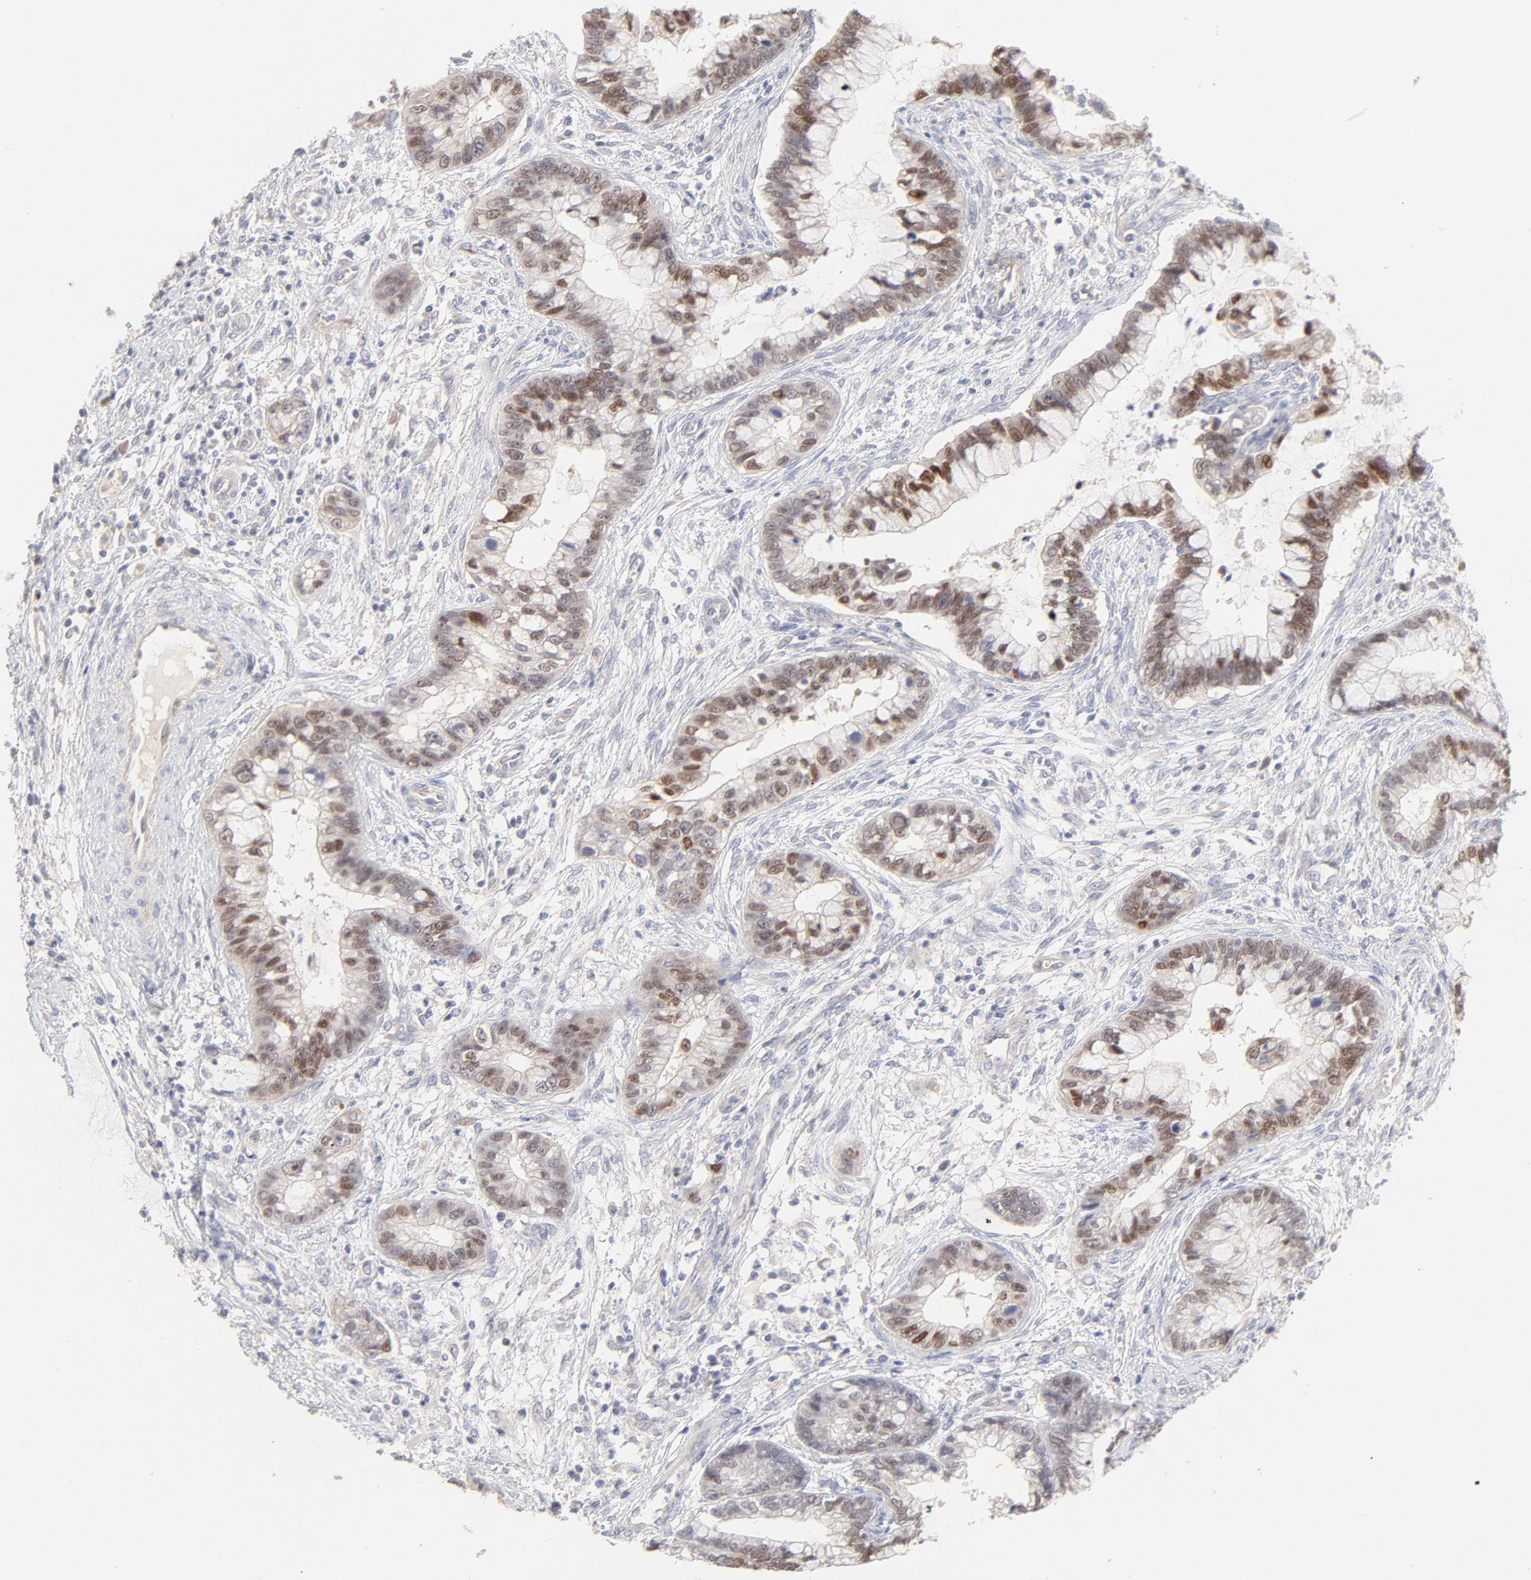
{"staining": {"intensity": "moderate", "quantity": ">75%", "location": "nuclear"}, "tissue": "cervical cancer", "cell_type": "Tumor cells", "image_type": "cancer", "snomed": [{"axis": "morphology", "description": "Adenocarcinoma, NOS"}, {"axis": "topography", "description": "Cervix"}], "caption": "Tumor cells exhibit medium levels of moderate nuclear positivity in approximately >75% of cells in cervical cancer. (IHC, brightfield microscopy, high magnification).", "gene": "ELF3", "patient": {"sex": "female", "age": 44}}